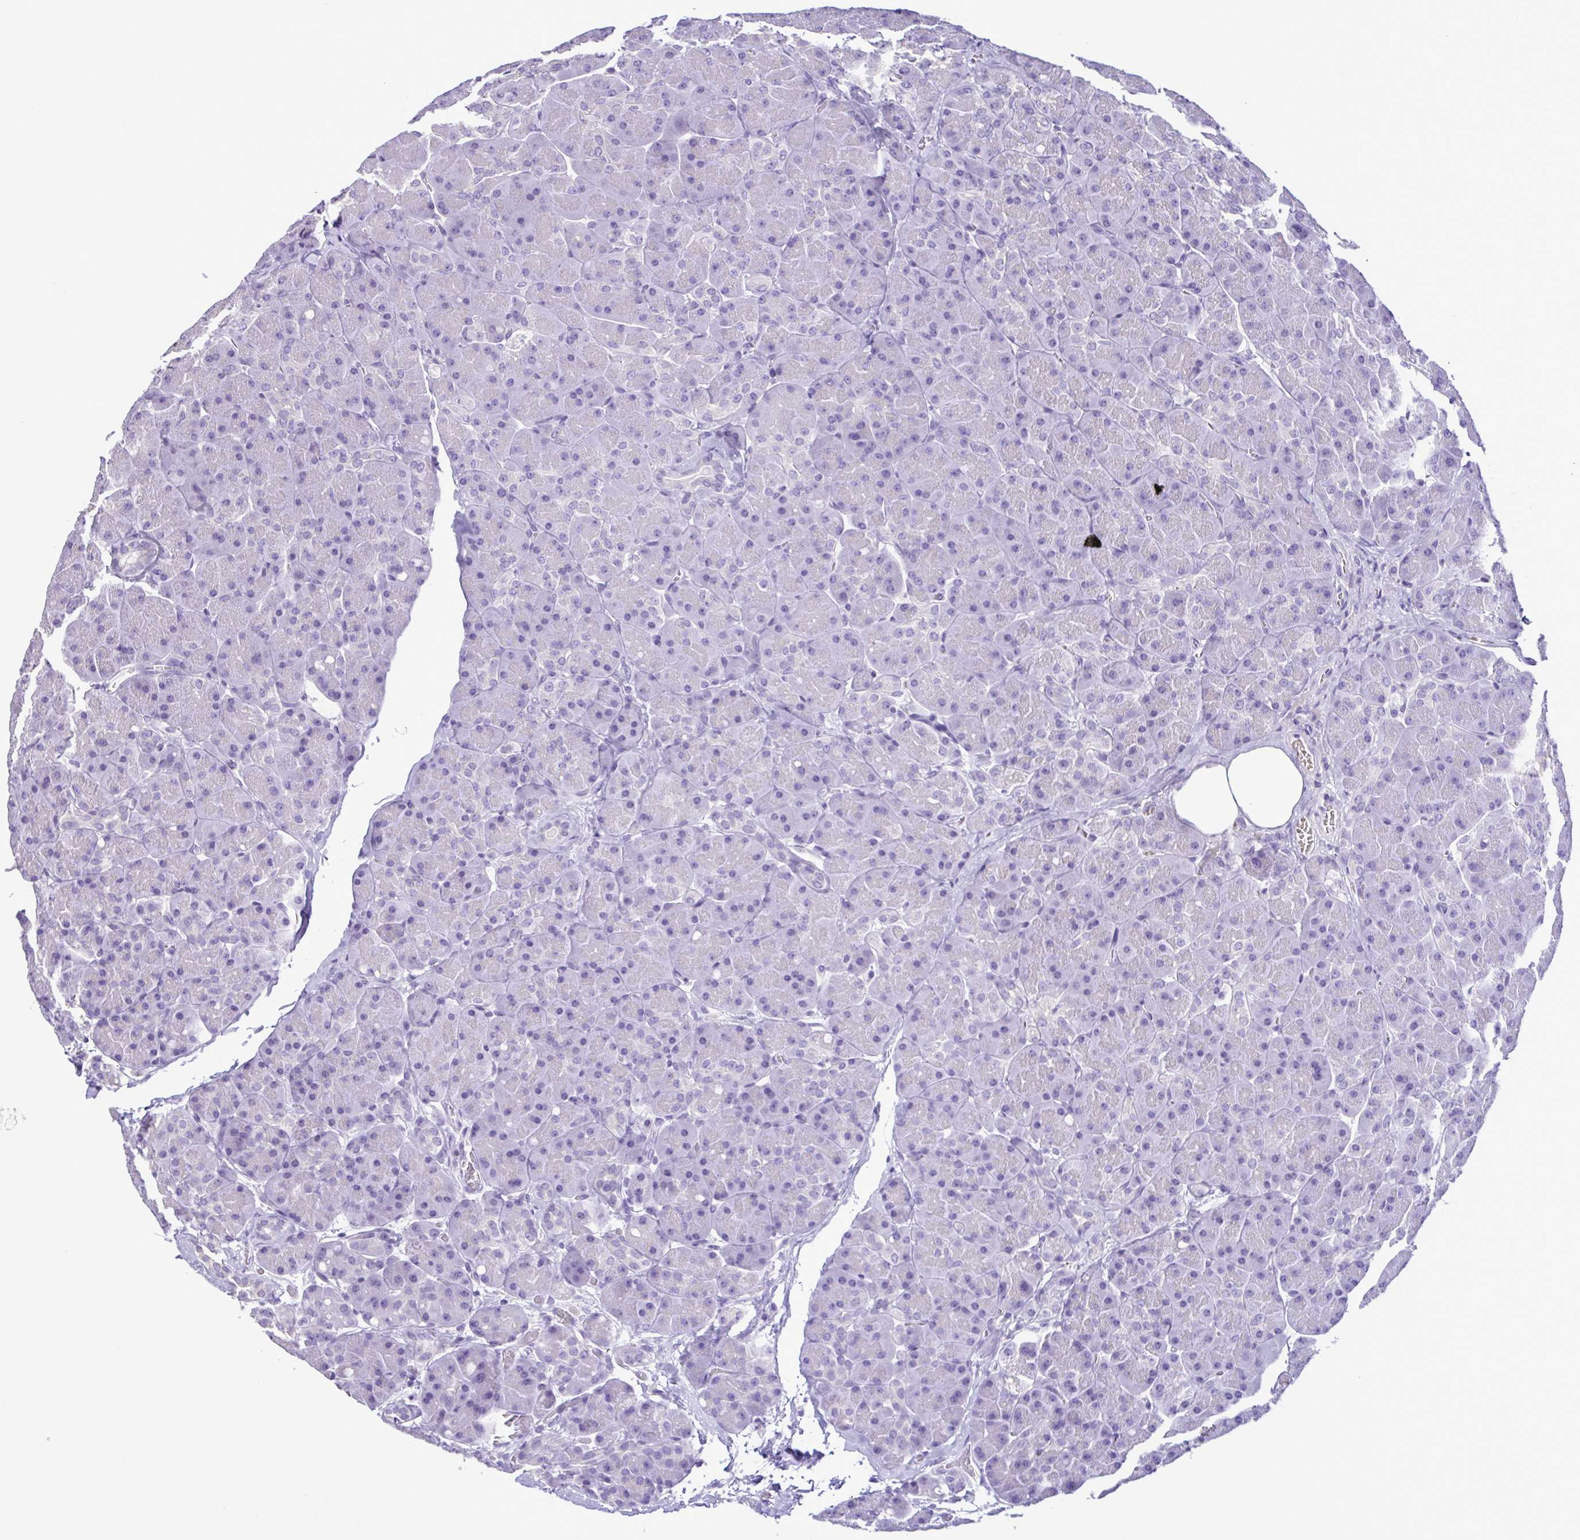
{"staining": {"intensity": "negative", "quantity": "none", "location": "none"}, "tissue": "pancreas", "cell_type": "Exocrine glandular cells", "image_type": "normal", "snomed": [{"axis": "morphology", "description": "Normal tissue, NOS"}, {"axis": "topography", "description": "Pancreas"}], "caption": "An IHC photomicrograph of normal pancreas is shown. There is no staining in exocrine glandular cells of pancreas.", "gene": "CBY2", "patient": {"sex": "male", "age": 55}}